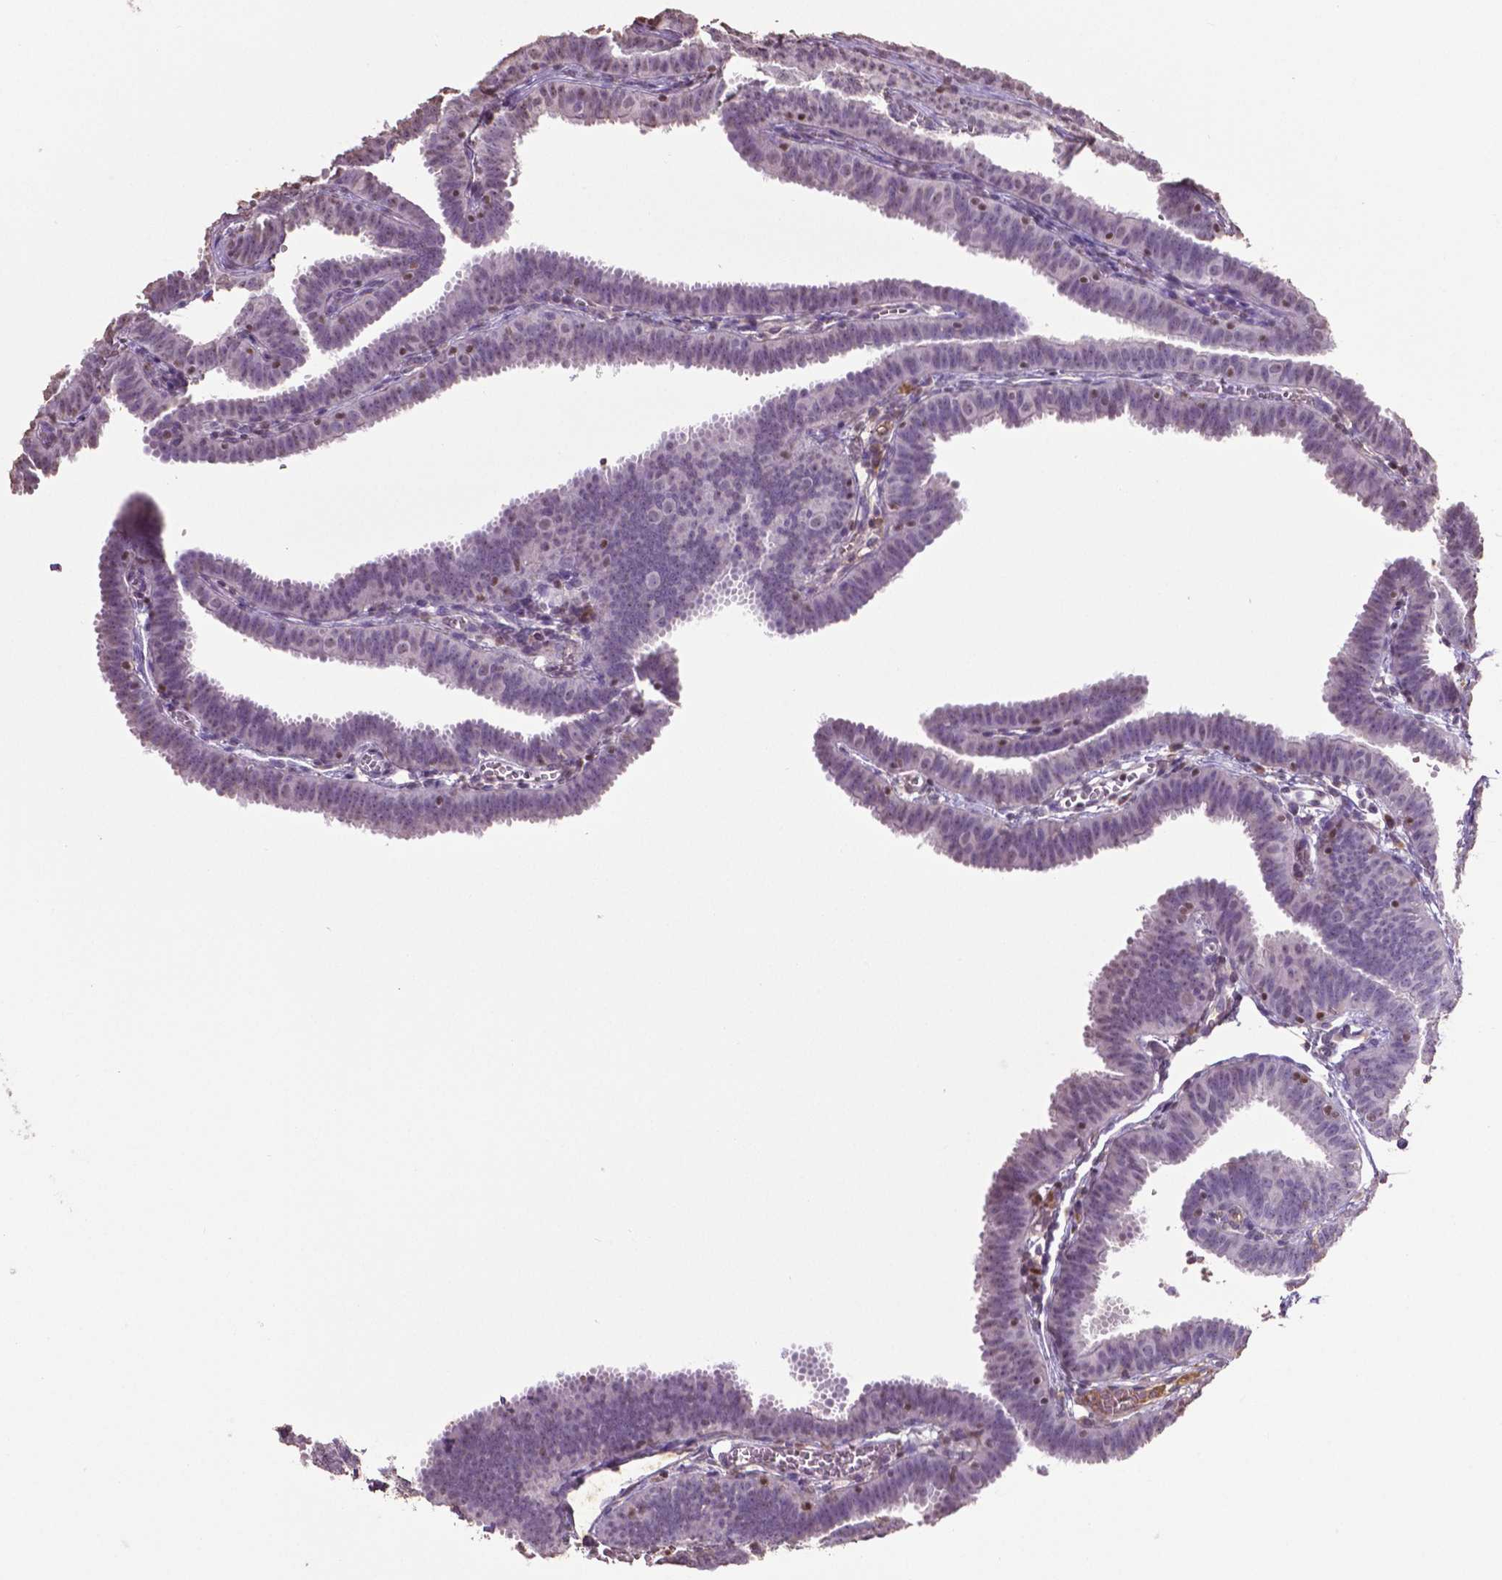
{"staining": {"intensity": "negative", "quantity": "none", "location": "none"}, "tissue": "fallopian tube", "cell_type": "Glandular cells", "image_type": "normal", "snomed": [{"axis": "morphology", "description": "Normal tissue, NOS"}, {"axis": "topography", "description": "Fallopian tube"}], "caption": "Immunohistochemical staining of unremarkable fallopian tube reveals no significant staining in glandular cells. (DAB immunohistochemistry (IHC) with hematoxylin counter stain).", "gene": "RUNX3", "patient": {"sex": "female", "age": 25}}